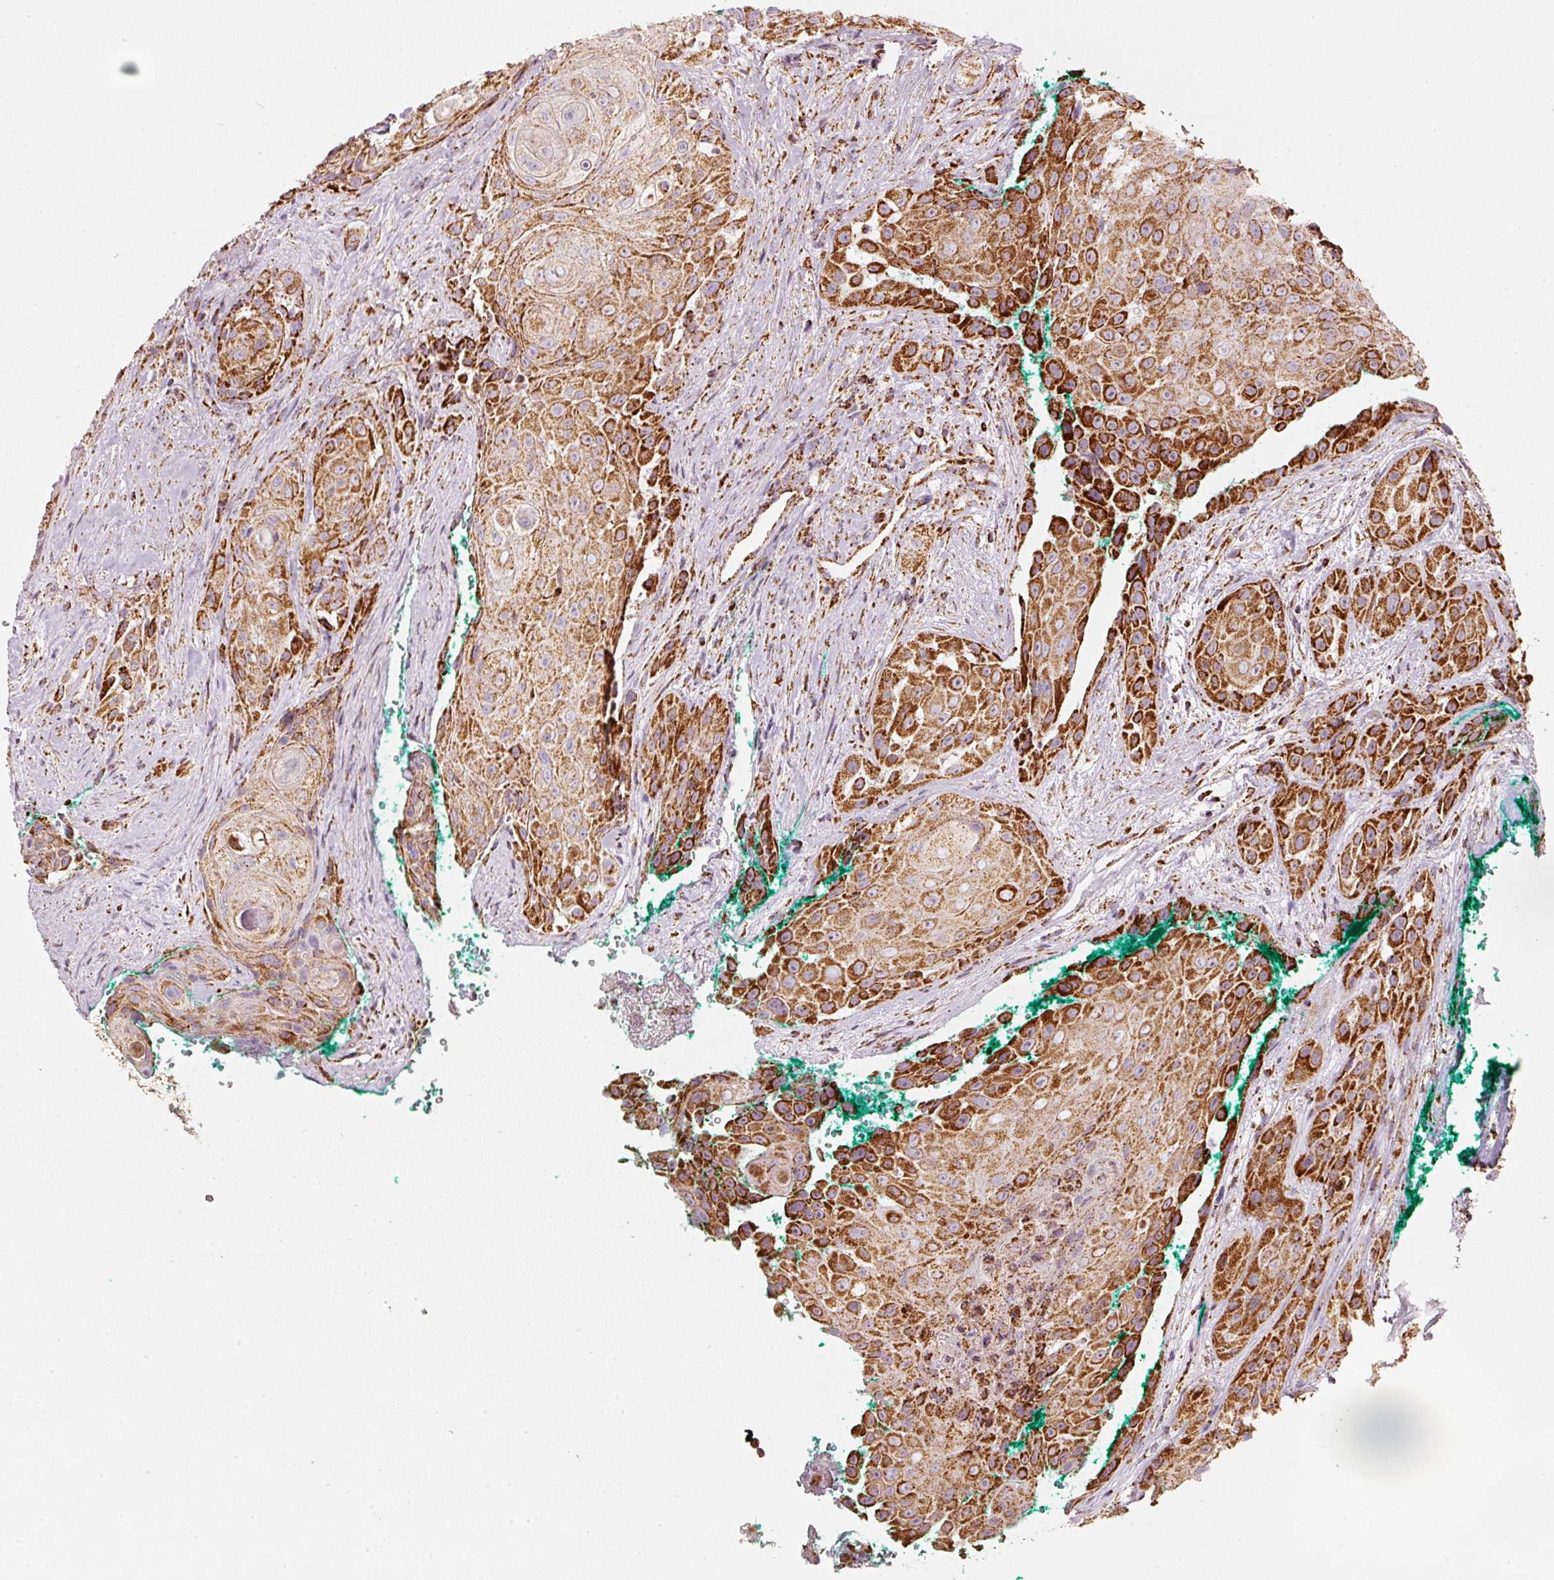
{"staining": {"intensity": "strong", "quantity": ">75%", "location": "cytoplasmic/membranous"}, "tissue": "head and neck cancer", "cell_type": "Tumor cells", "image_type": "cancer", "snomed": [{"axis": "morphology", "description": "Squamous cell carcinoma, NOS"}, {"axis": "topography", "description": "Head-Neck"}], "caption": "Strong cytoplasmic/membranous protein positivity is identified in approximately >75% of tumor cells in head and neck cancer. The staining was performed using DAB, with brown indicating positive protein expression. Nuclei are stained blue with hematoxylin.", "gene": "UQCRC1", "patient": {"sex": "male", "age": 83}}